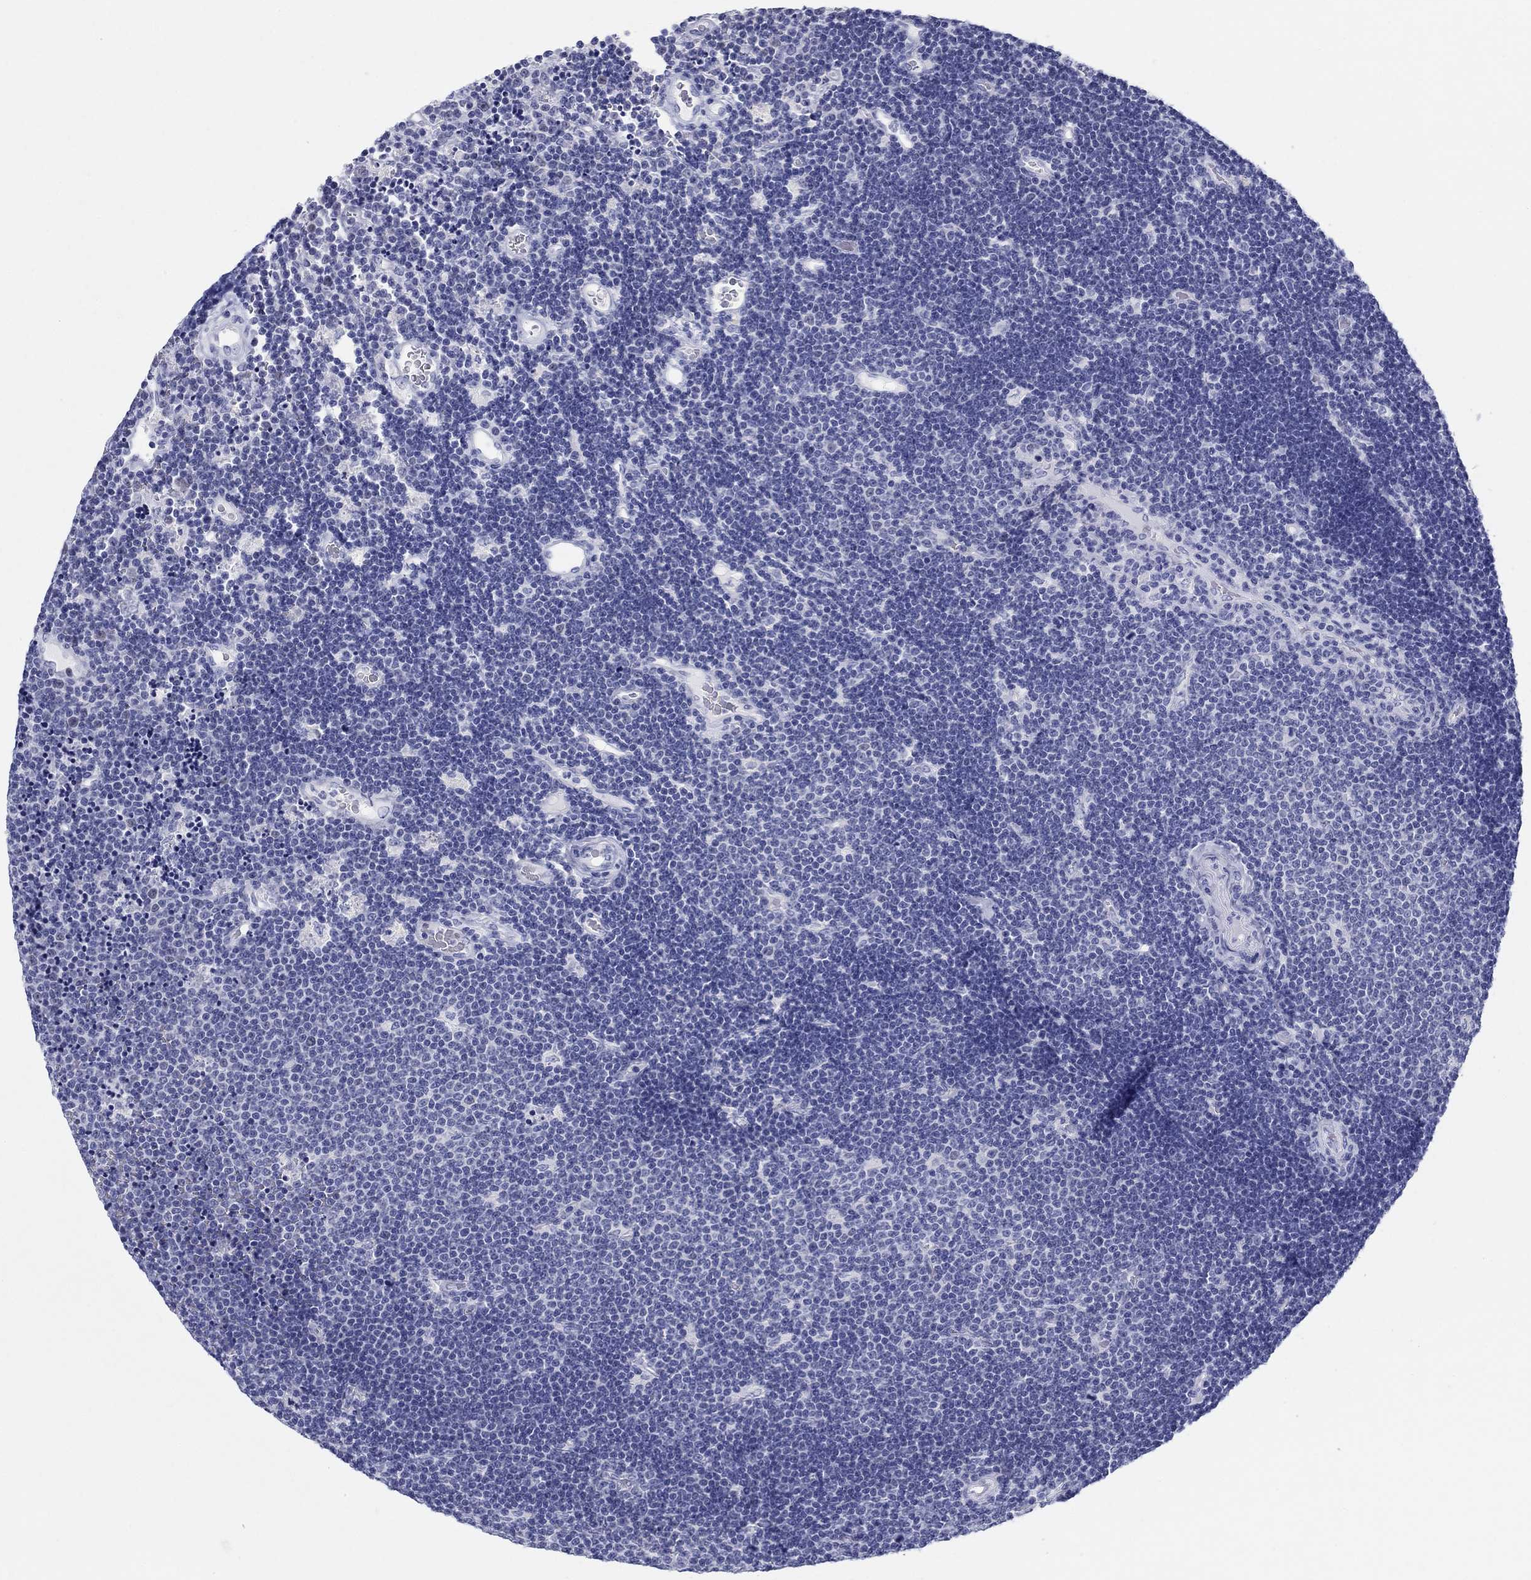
{"staining": {"intensity": "negative", "quantity": "none", "location": "none"}, "tissue": "lymphoma", "cell_type": "Tumor cells", "image_type": "cancer", "snomed": [{"axis": "morphology", "description": "Malignant lymphoma, non-Hodgkin's type, Low grade"}, {"axis": "topography", "description": "Brain"}], "caption": "Immunohistochemical staining of human lymphoma exhibits no significant positivity in tumor cells.", "gene": "LAMP5", "patient": {"sex": "female", "age": 66}}